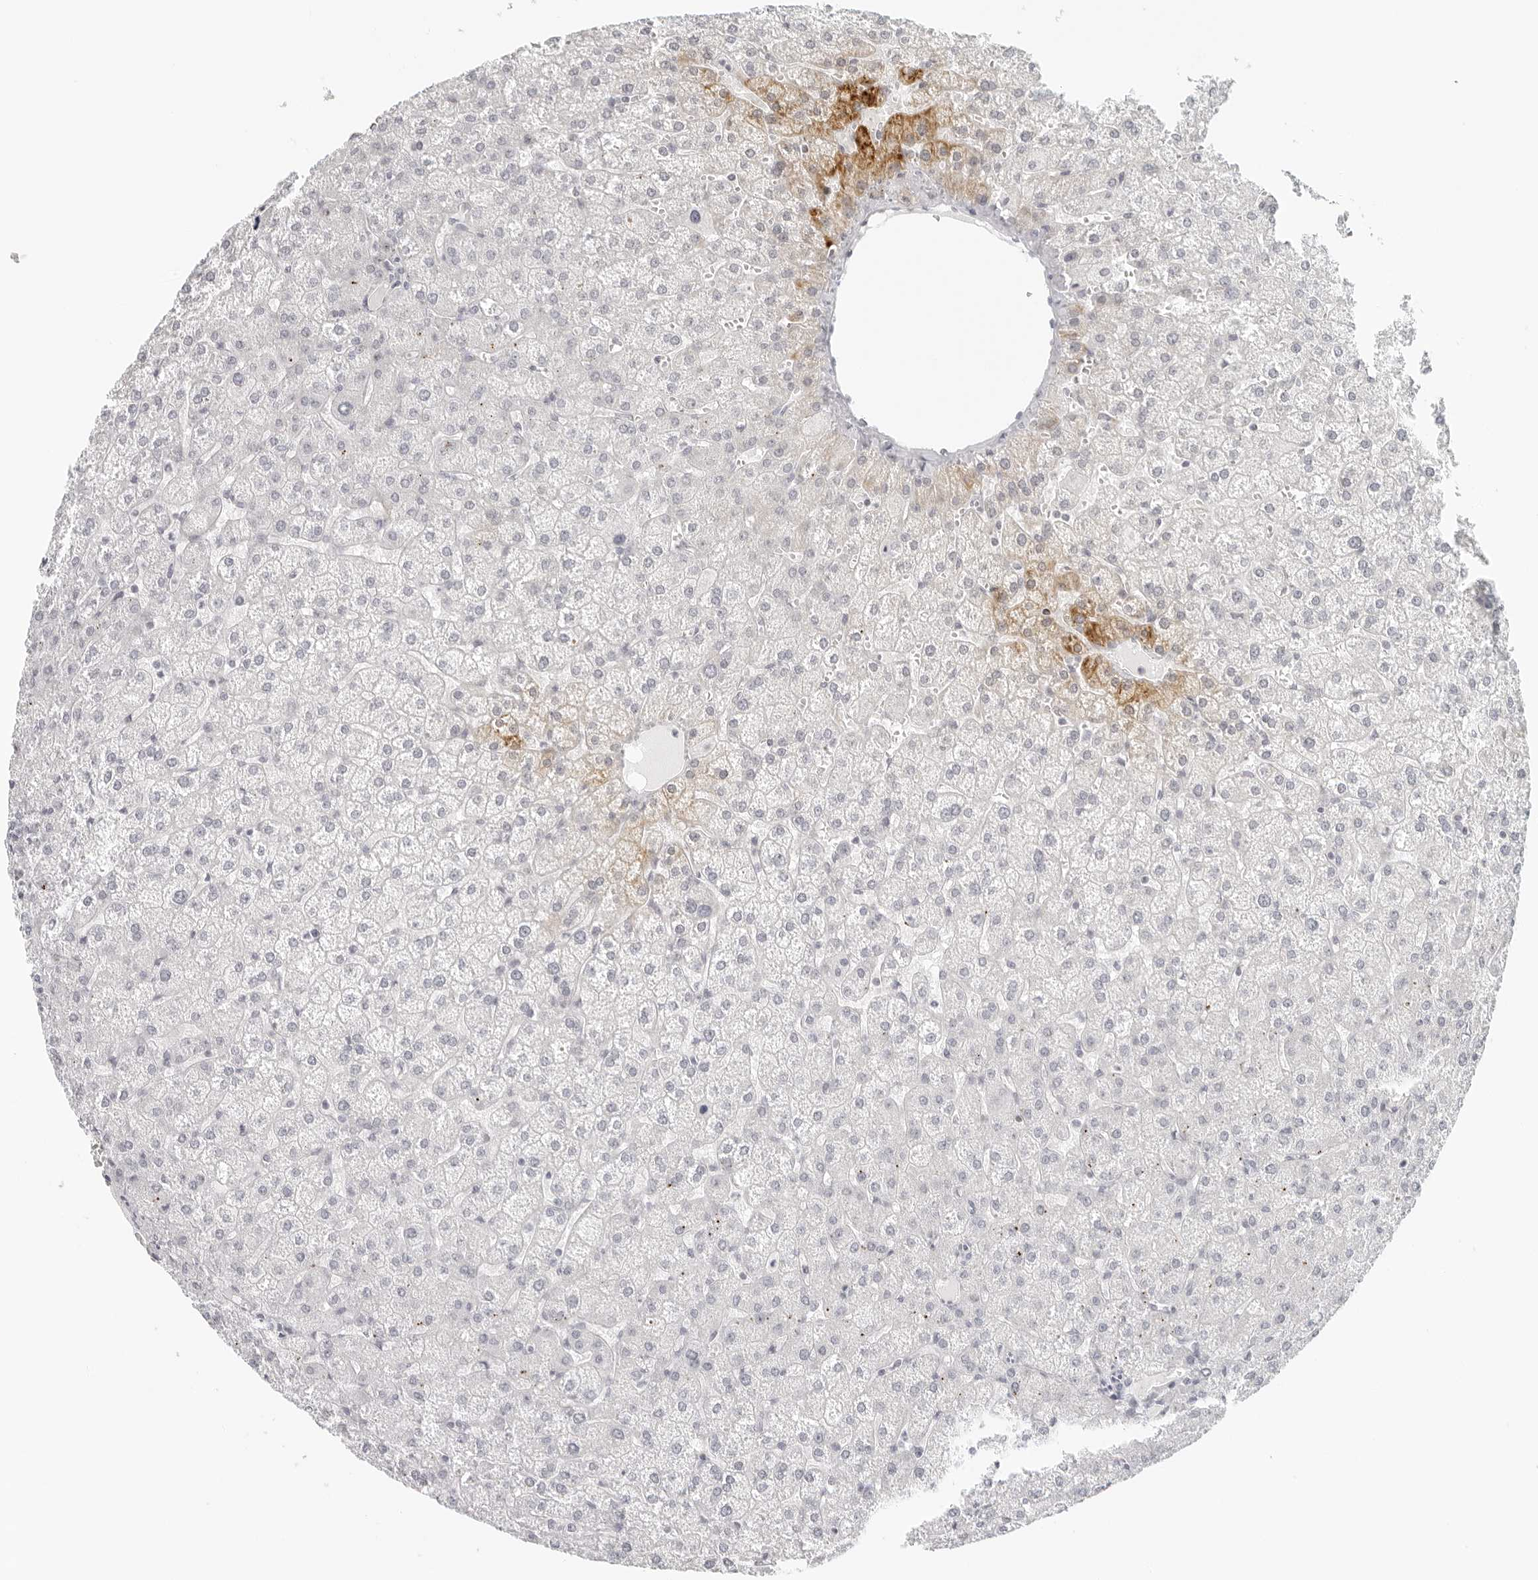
{"staining": {"intensity": "negative", "quantity": "none", "location": "none"}, "tissue": "liver", "cell_type": "Cholangiocytes", "image_type": "normal", "snomed": [{"axis": "morphology", "description": "Normal tissue, NOS"}, {"axis": "topography", "description": "Liver"}], "caption": "Image shows no protein positivity in cholangiocytes of unremarkable liver.", "gene": "RPS6KC1", "patient": {"sex": "female", "age": 32}}